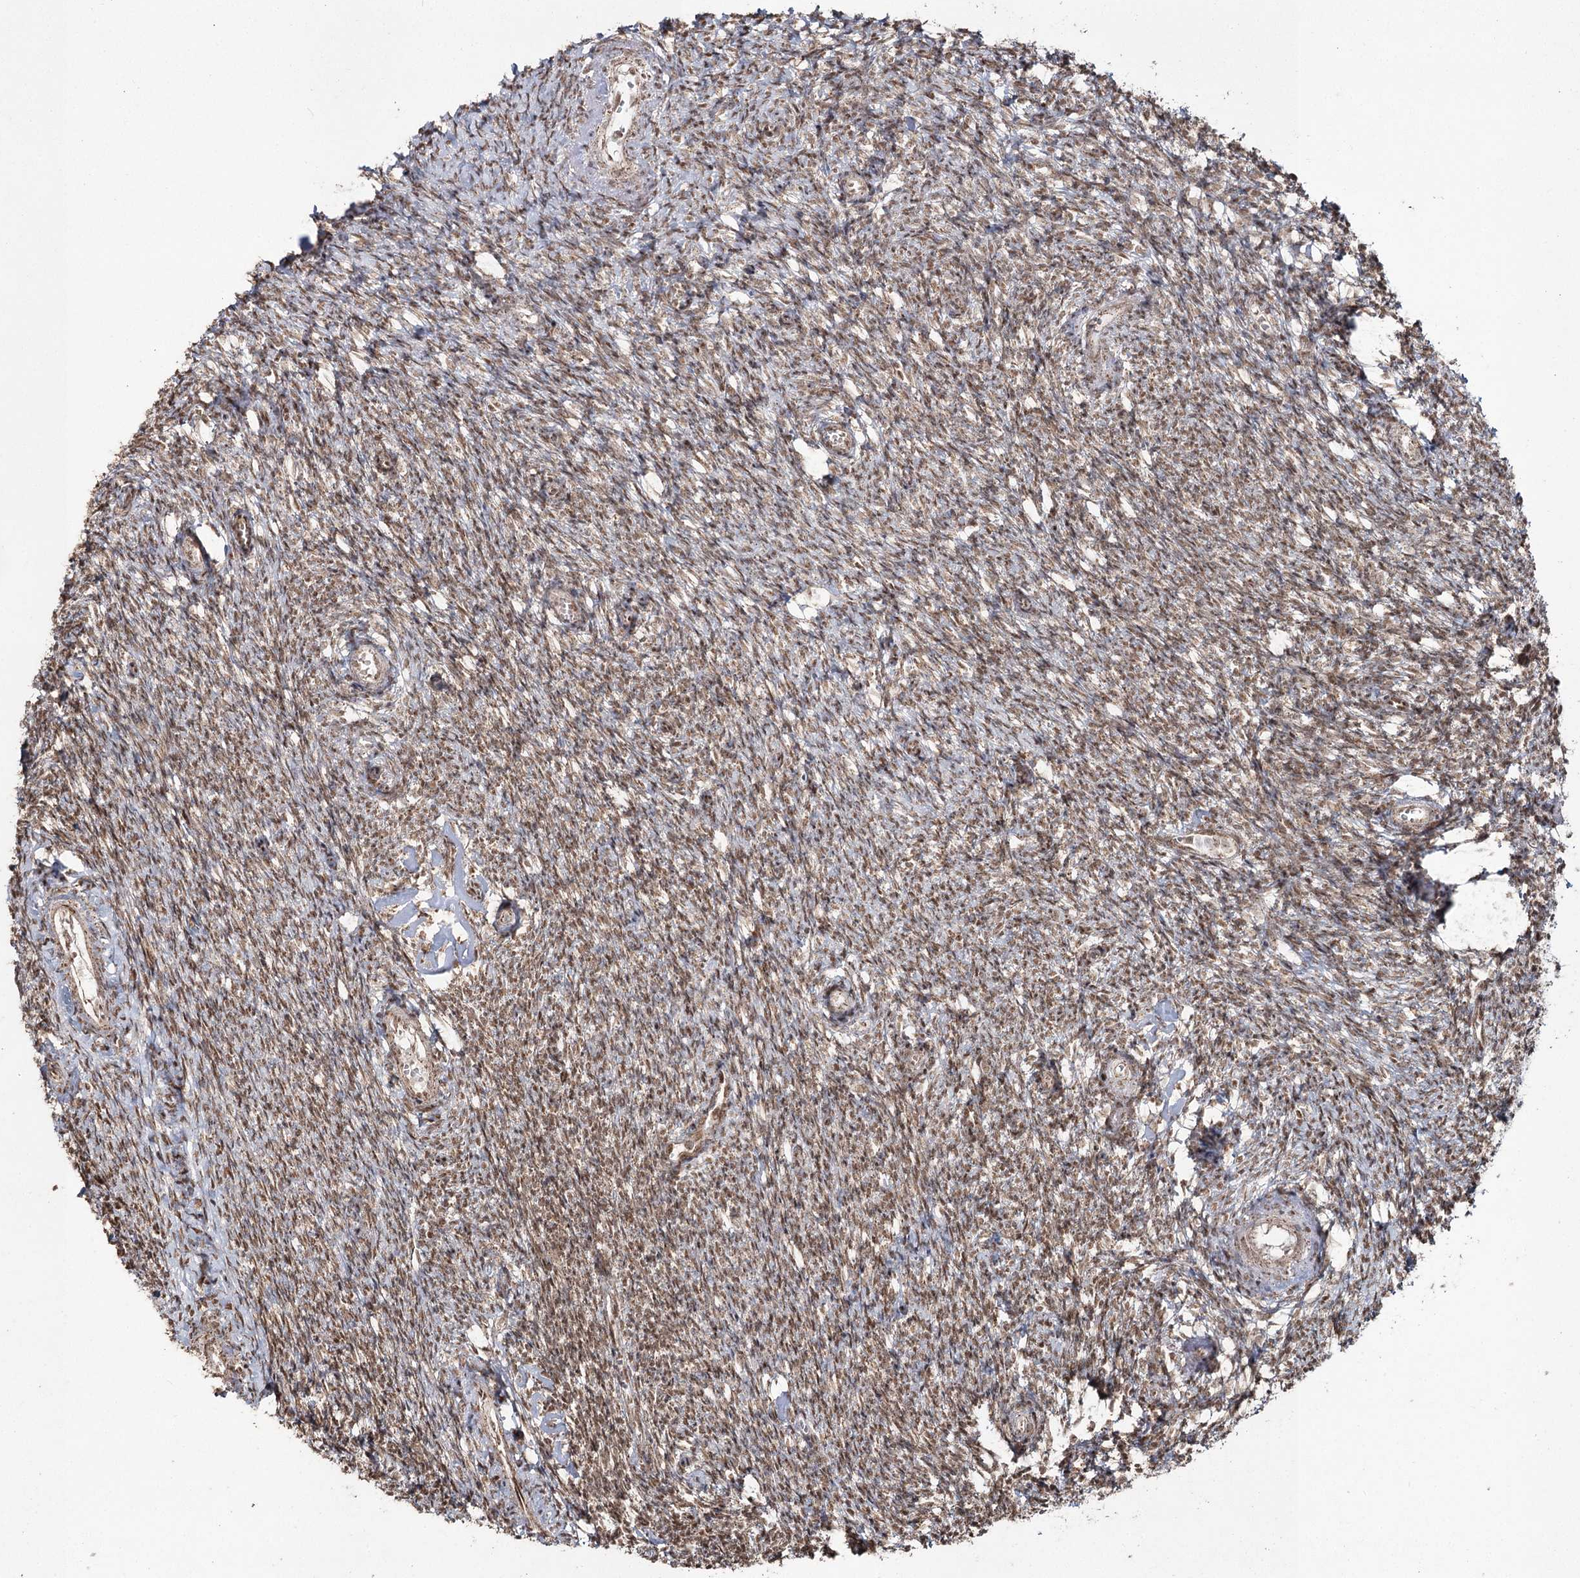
{"staining": {"intensity": "moderate", "quantity": ">75%", "location": "cytoplasmic/membranous,nuclear"}, "tissue": "ovary", "cell_type": "Ovarian stroma cells", "image_type": "normal", "snomed": [{"axis": "morphology", "description": "Normal tissue, NOS"}, {"axis": "topography", "description": "Ovary"}], "caption": "Immunohistochemical staining of unremarkable ovary reveals medium levels of moderate cytoplasmic/membranous,nuclear positivity in approximately >75% of ovarian stroma cells.", "gene": "PDHX", "patient": {"sex": "female", "age": 44}}